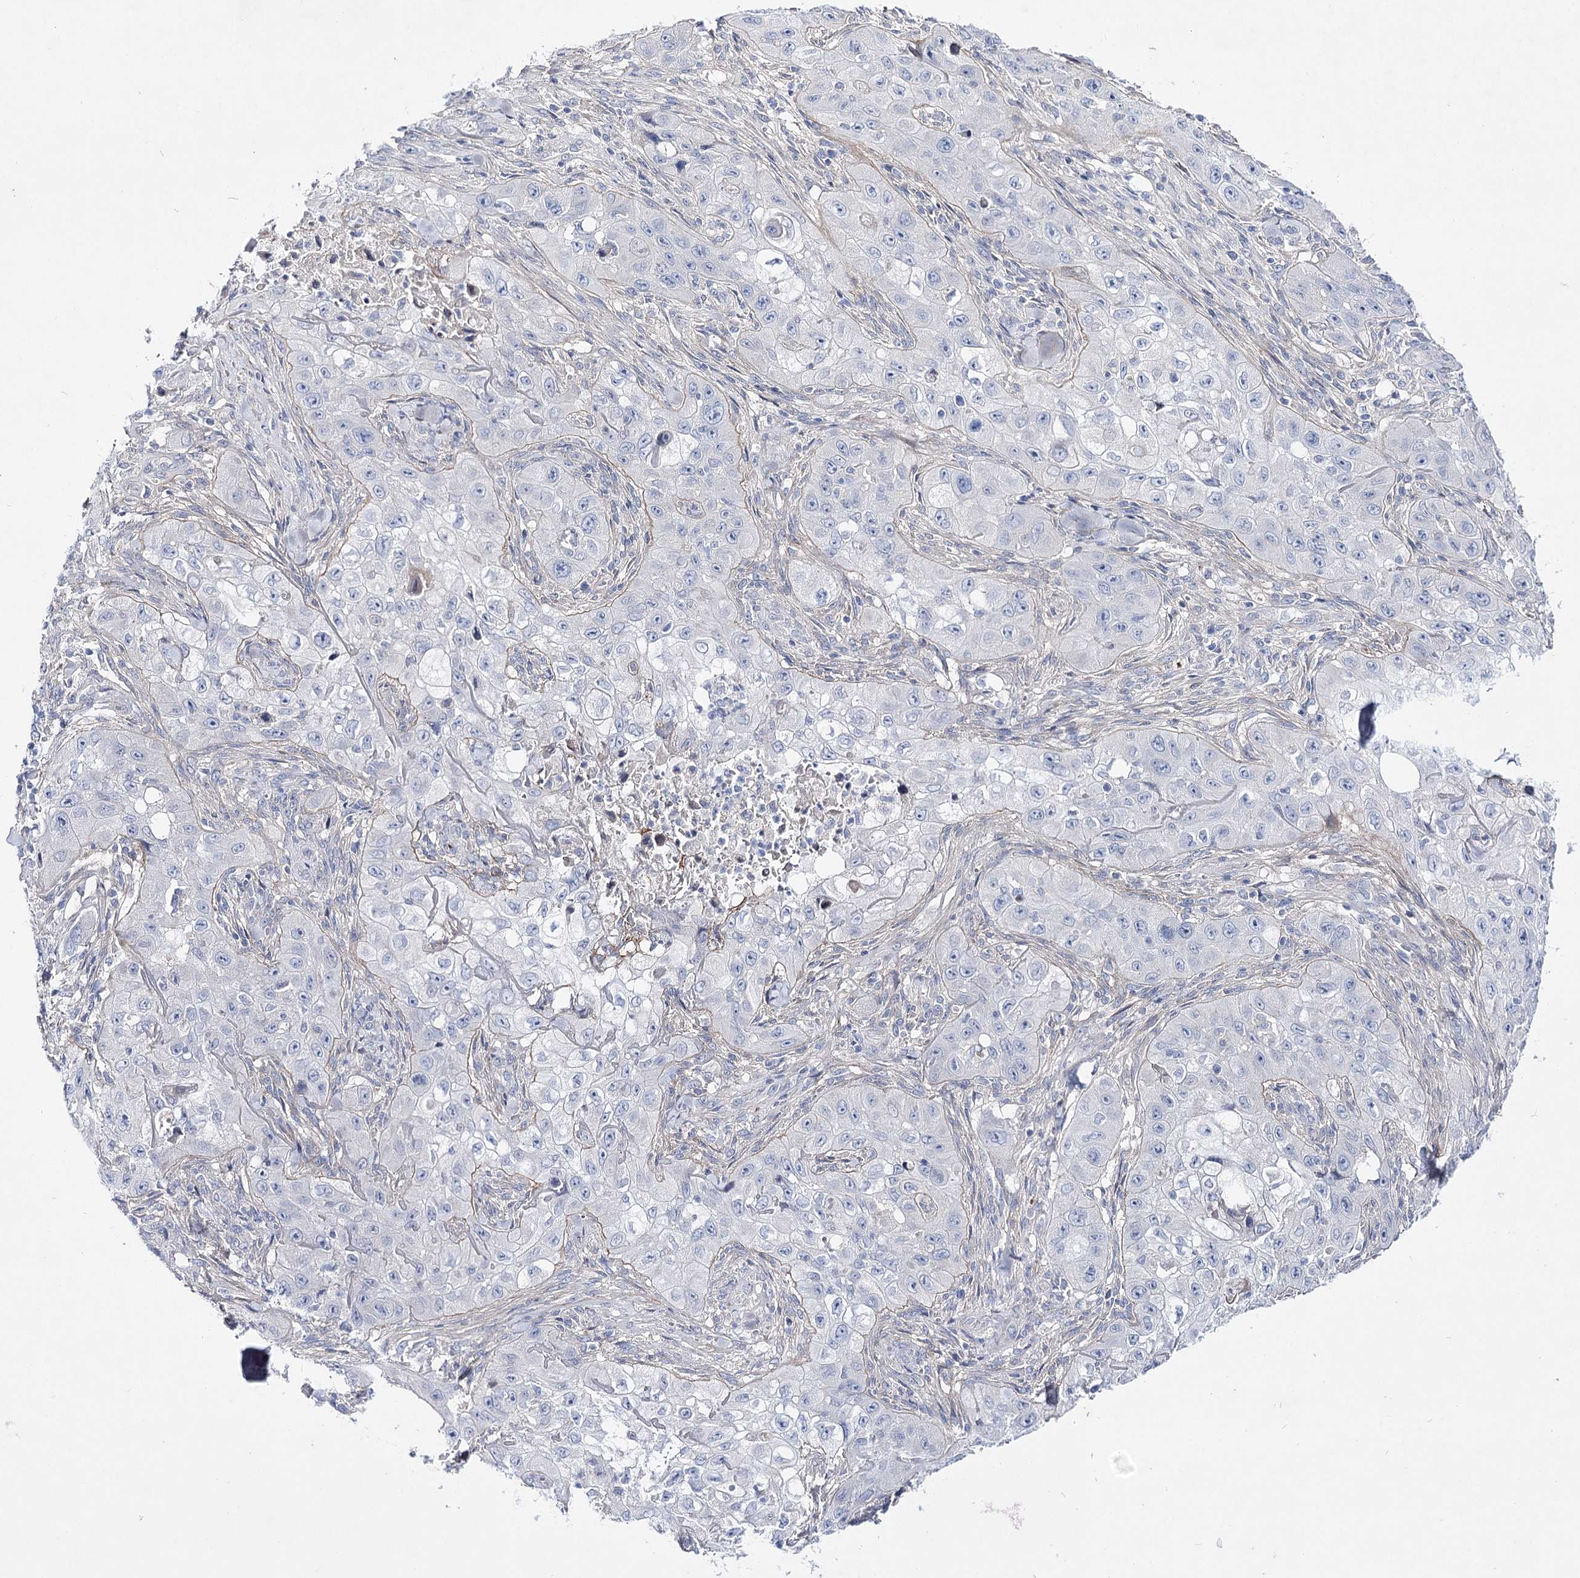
{"staining": {"intensity": "negative", "quantity": "none", "location": "none"}, "tissue": "skin cancer", "cell_type": "Tumor cells", "image_type": "cancer", "snomed": [{"axis": "morphology", "description": "Squamous cell carcinoma, NOS"}, {"axis": "topography", "description": "Skin"}, {"axis": "topography", "description": "Subcutis"}], "caption": "The immunohistochemistry (IHC) histopathology image has no significant expression in tumor cells of skin cancer tissue.", "gene": "LRRC14B", "patient": {"sex": "male", "age": 73}}